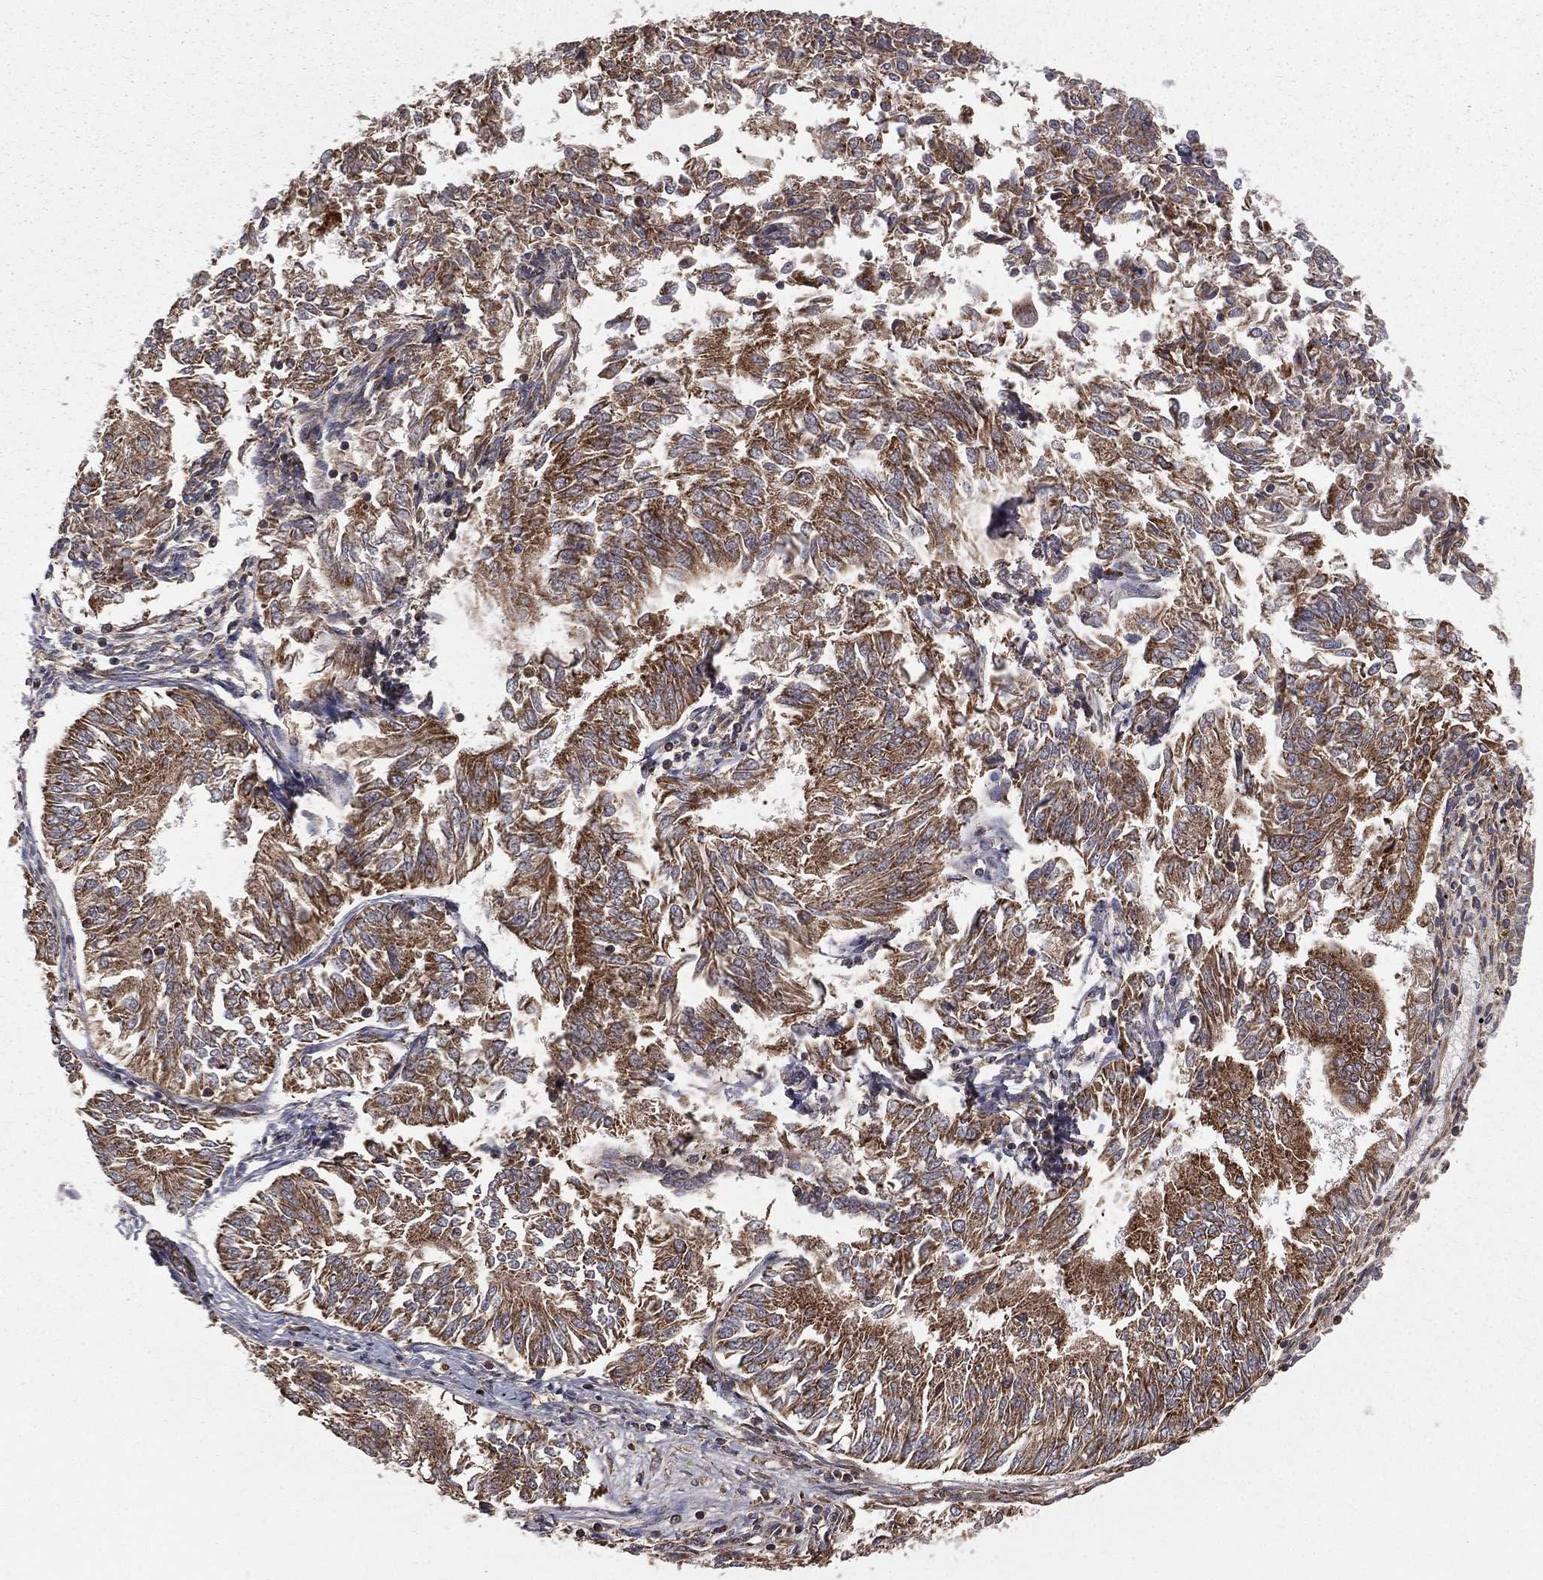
{"staining": {"intensity": "moderate", "quantity": ">75%", "location": "cytoplasmic/membranous"}, "tissue": "endometrial cancer", "cell_type": "Tumor cells", "image_type": "cancer", "snomed": [{"axis": "morphology", "description": "Adenocarcinoma, NOS"}, {"axis": "topography", "description": "Endometrium"}], "caption": "Protein staining displays moderate cytoplasmic/membranous staining in approximately >75% of tumor cells in endometrial adenocarcinoma.", "gene": "OLFML1", "patient": {"sex": "female", "age": 58}}